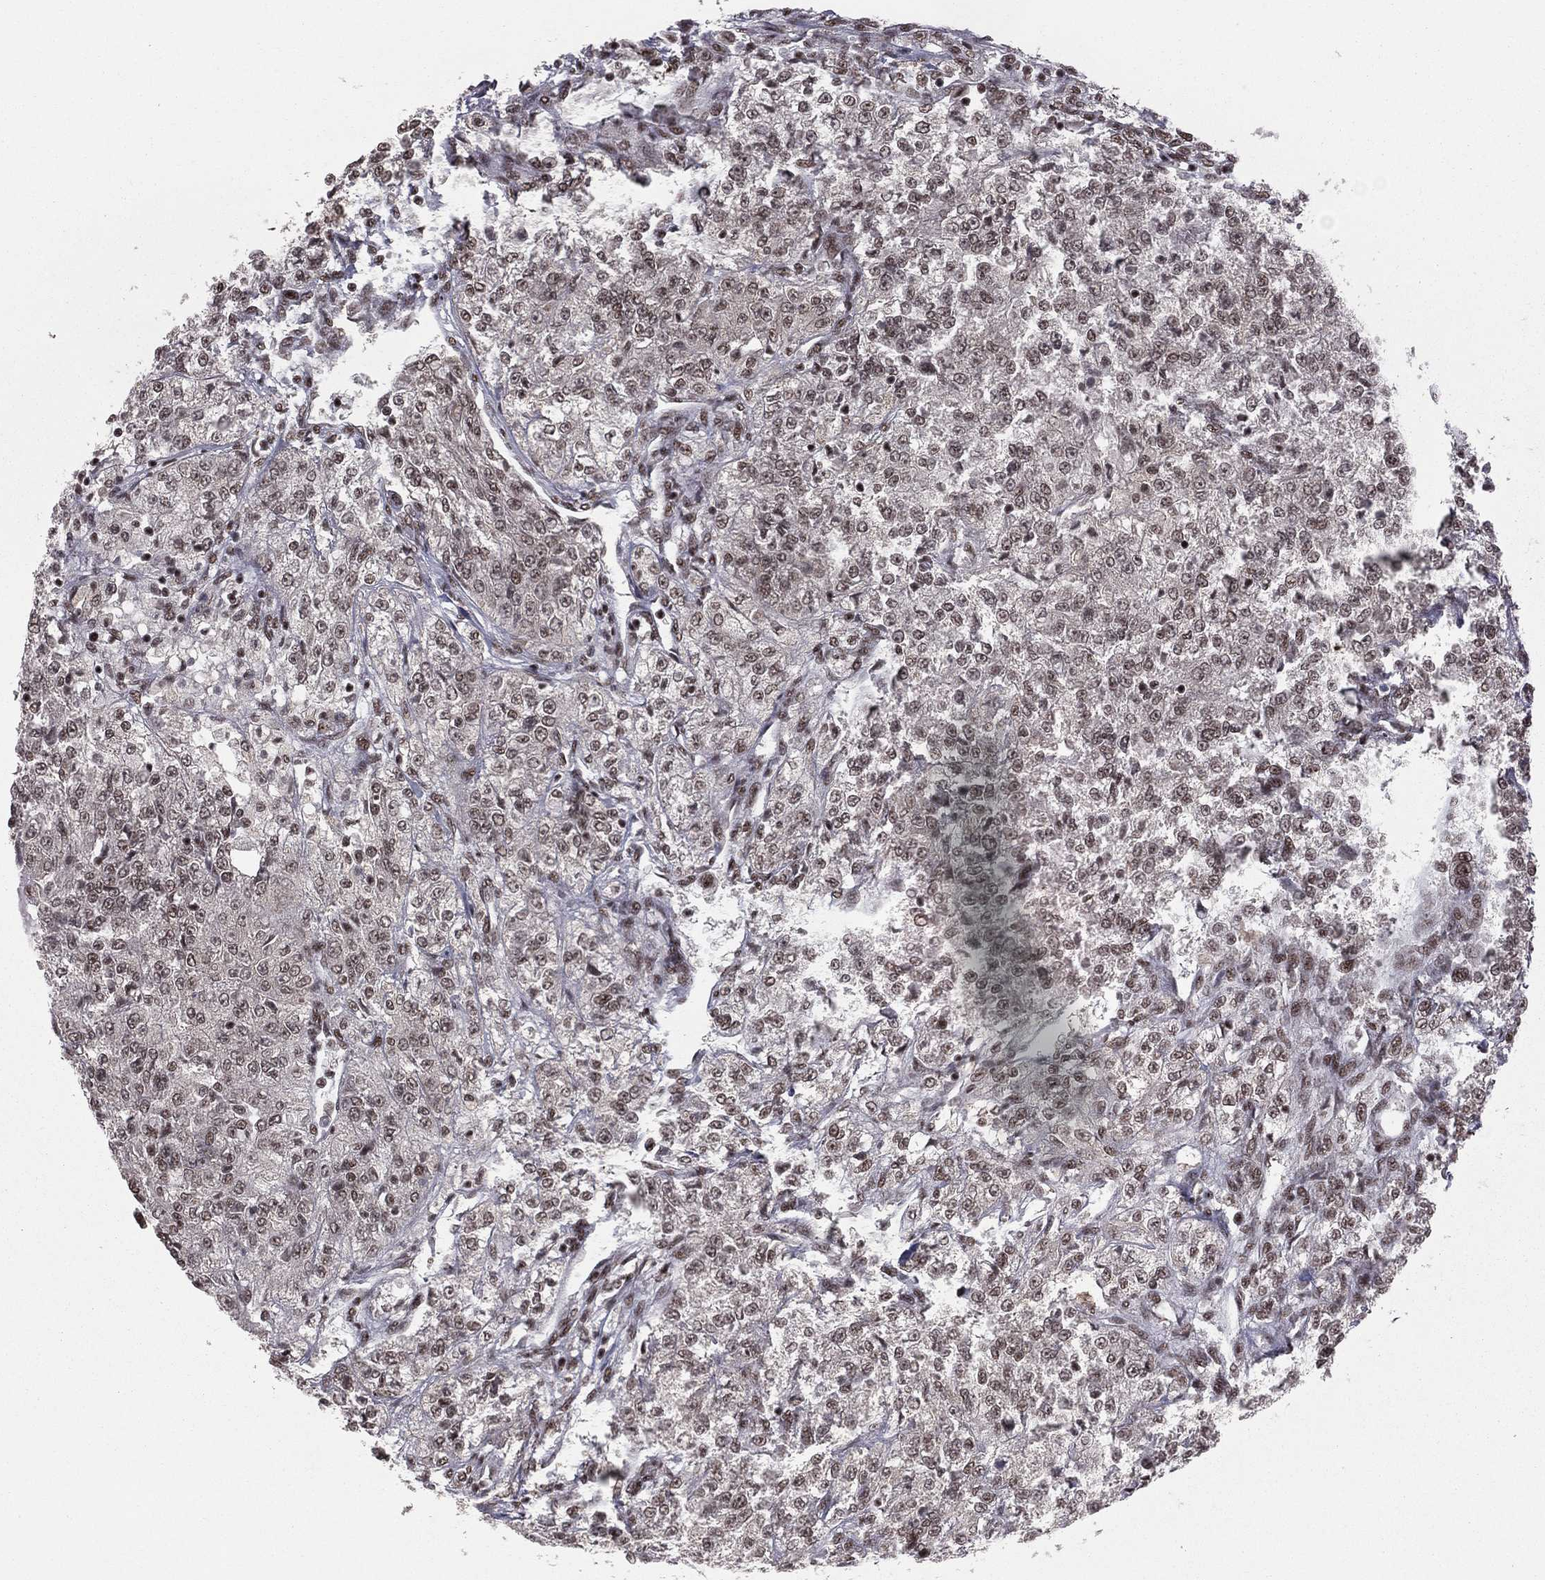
{"staining": {"intensity": "weak", "quantity": "<25%", "location": "nuclear"}, "tissue": "renal cancer", "cell_type": "Tumor cells", "image_type": "cancer", "snomed": [{"axis": "morphology", "description": "Adenocarcinoma, NOS"}, {"axis": "topography", "description": "Kidney"}], "caption": "This is an immunohistochemistry histopathology image of renal adenocarcinoma. There is no staining in tumor cells.", "gene": "NFYB", "patient": {"sex": "female", "age": 63}}